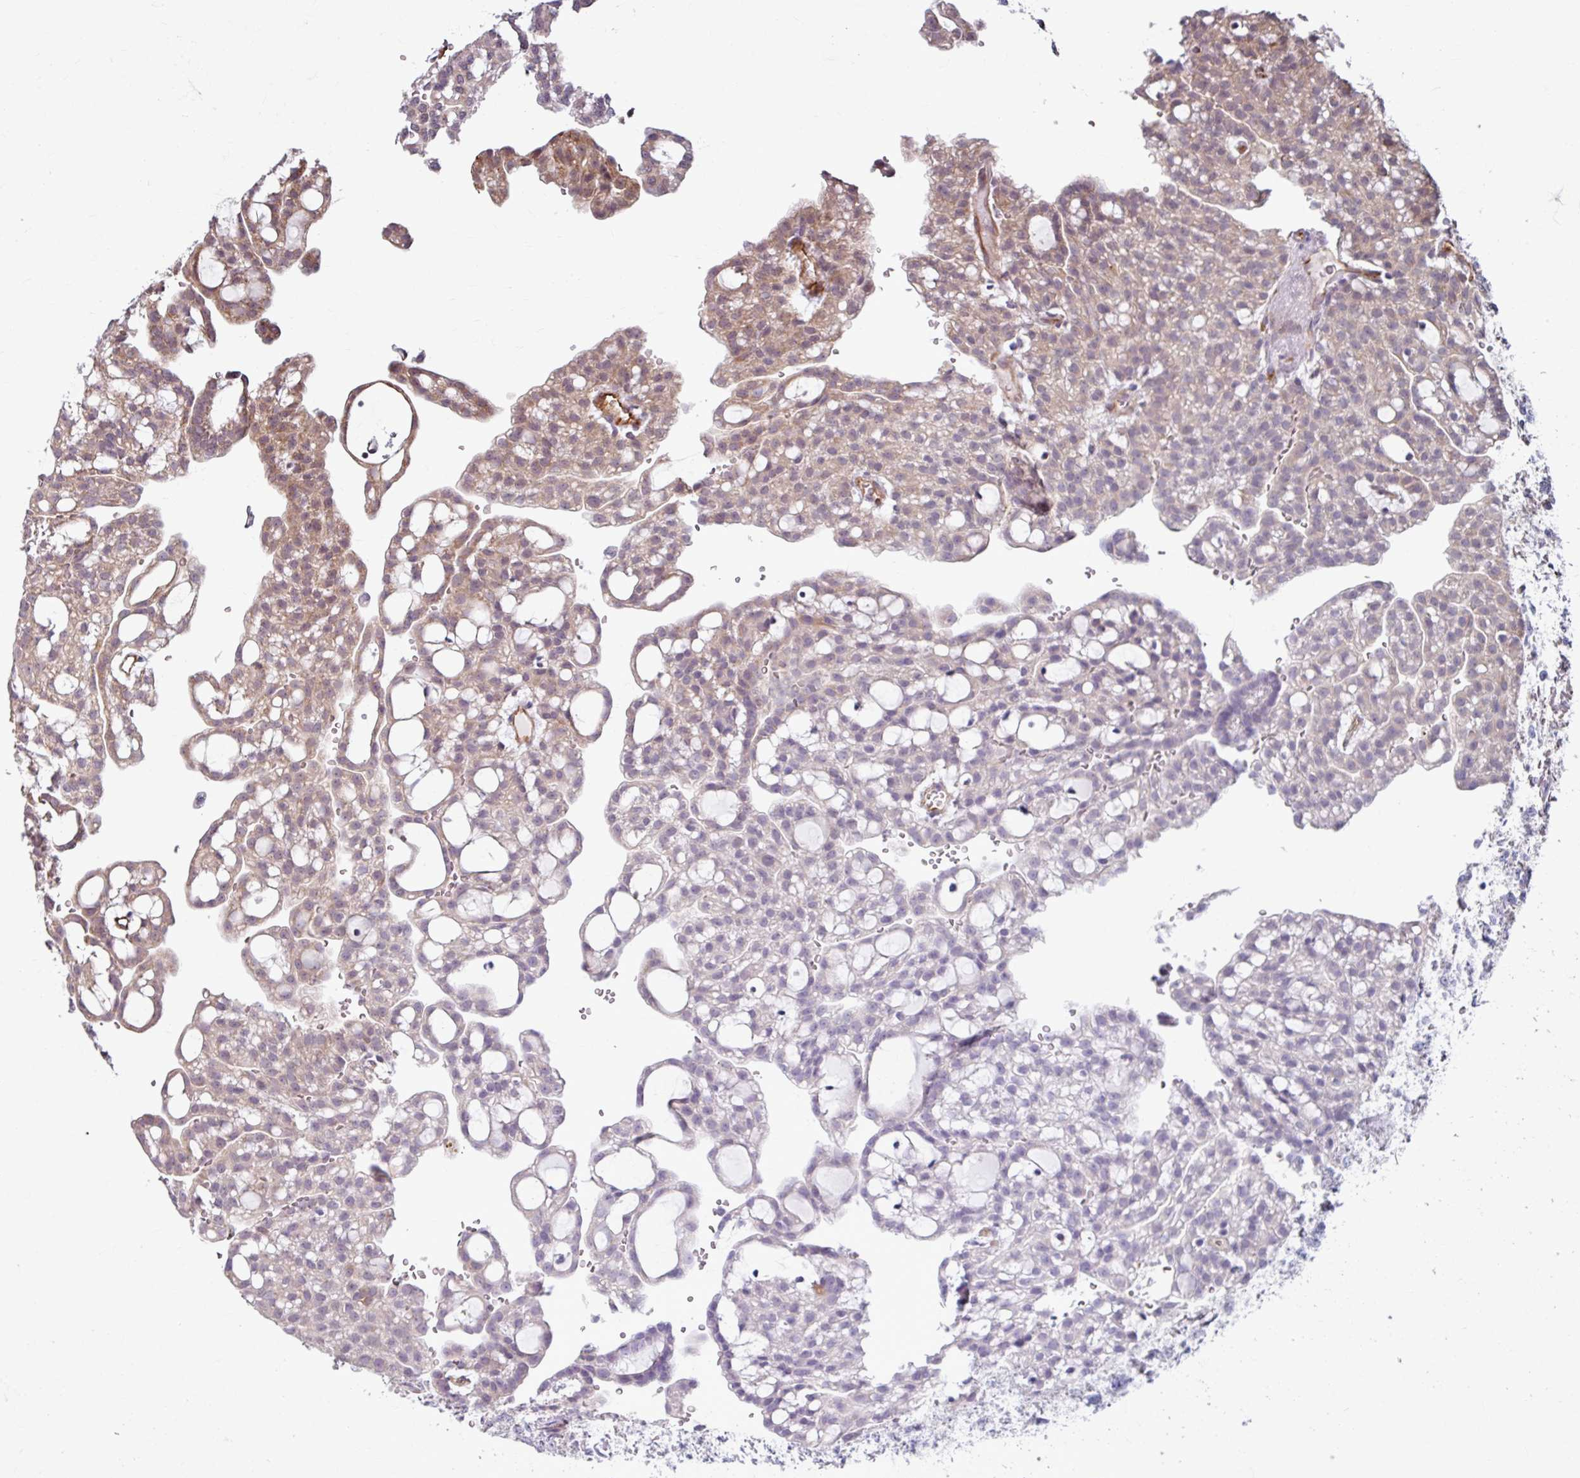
{"staining": {"intensity": "weak", "quantity": "25%-75%", "location": "cytoplasmic/membranous"}, "tissue": "renal cancer", "cell_type": "Tumor cells", "image_type": "cancer", "snomed": [{"axis": "morphology", "description": "Adenocarcinoma, NOS"}, {"axis": "topography", "description": "Kidney"}], "caption": "Weak cytoplasmic/membranous positivity for a protein is seen in approximately 25%-75% of tumor cells of renal cancer (adenocarcinoma) using immunohistochemistry (IHC).", "gene": "DAAM2", "patient": {"sex": "male", "age": 63}}